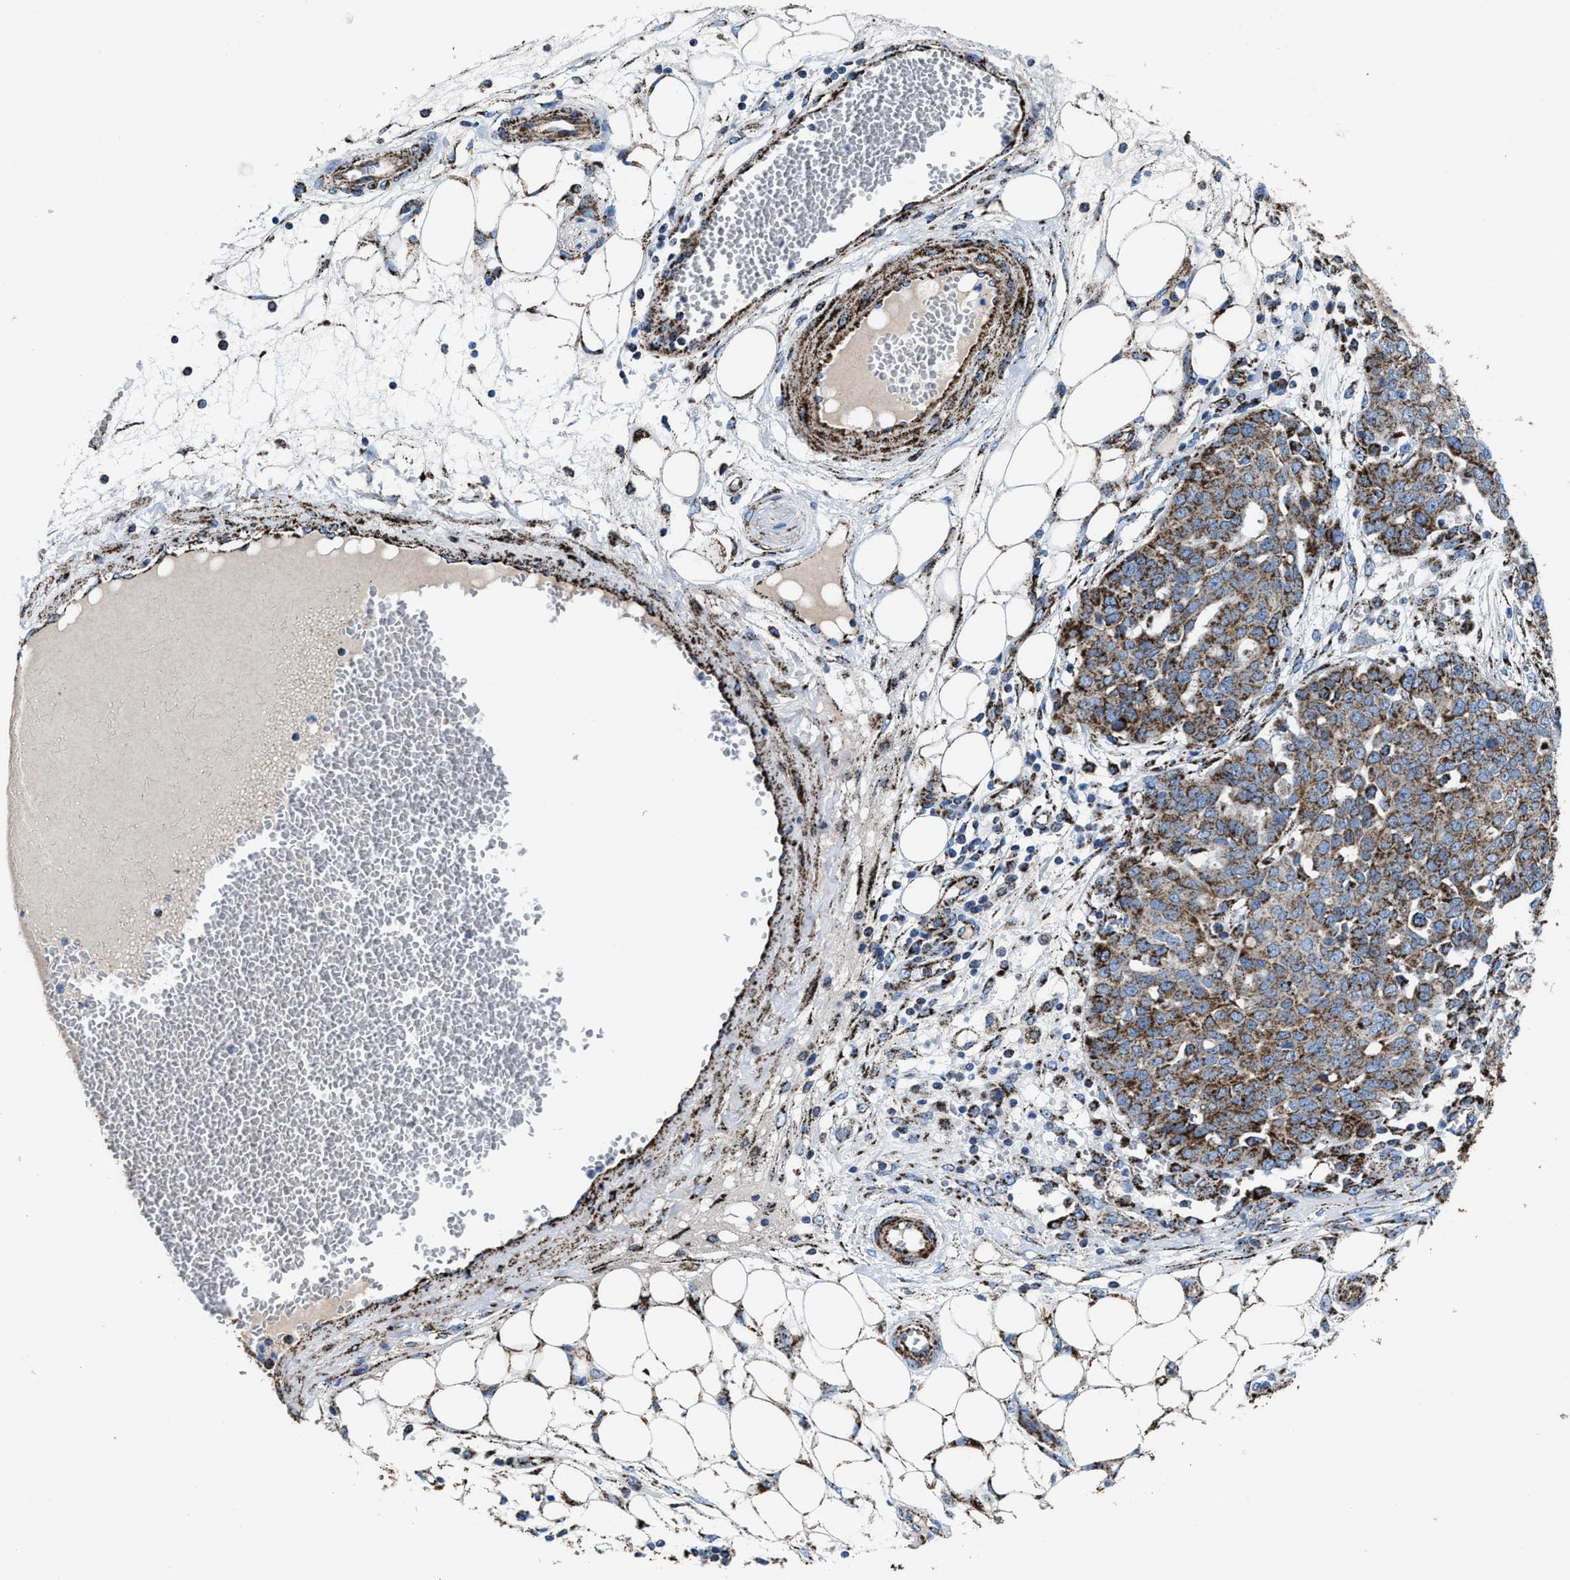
{"staining": {"intensity": "moderate", "quantity": "25%-75%", "location": "cytoplasmic/membranous"}, "tissue": "ovarian cancer", "cell_type": "Tumor cells", "image_type": "cancer", "snomed": [{"axis": "morphology", "description": "Cystadenocarcinoma, serous, NOS"}, {"axis": "topography", "description": "Soft tissue"}, {"axis": "topography", "description": "Ovary"}], "caption": "A brown stain highlights moderate cytoplasmic/membranous expression of a protein in ovarian cancer tumor cells. (brown staining indicates protein expression, while blue staining denotes nuclei).", "gene": "ALDH1B1", "patient": {"sex": "female", "age": 57}}